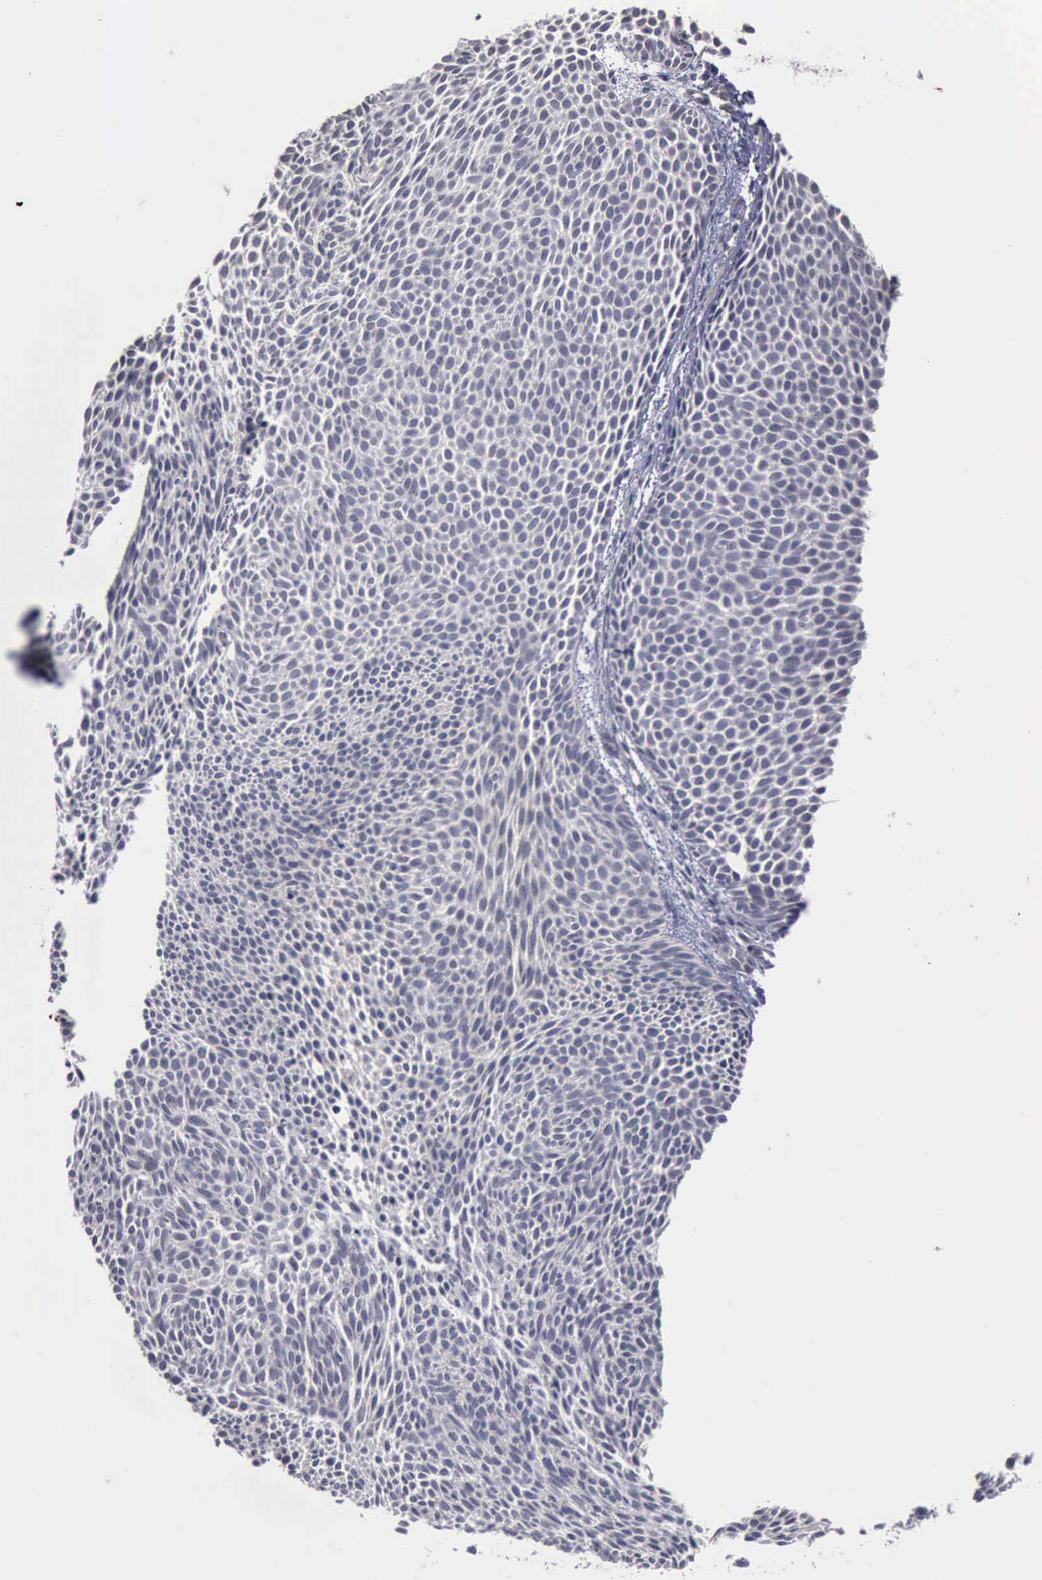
{"staining": {"intensity": "negative", "quantity": "none", "location": "none"}, "tissue": "skin cancer", "cell_type": "Tumor cells", "image_type": "cancer", "snomed": [{"axis": "morphology", "description": "Basal cell carcinoma"}, {"axis": "topography", "description": "Skin"}], "caption": "There is no significant expression in tumor cells of basal cell carcinoma (skin).", "gene": "MMP9", "patient": {"sex": "male", "age": 84}}